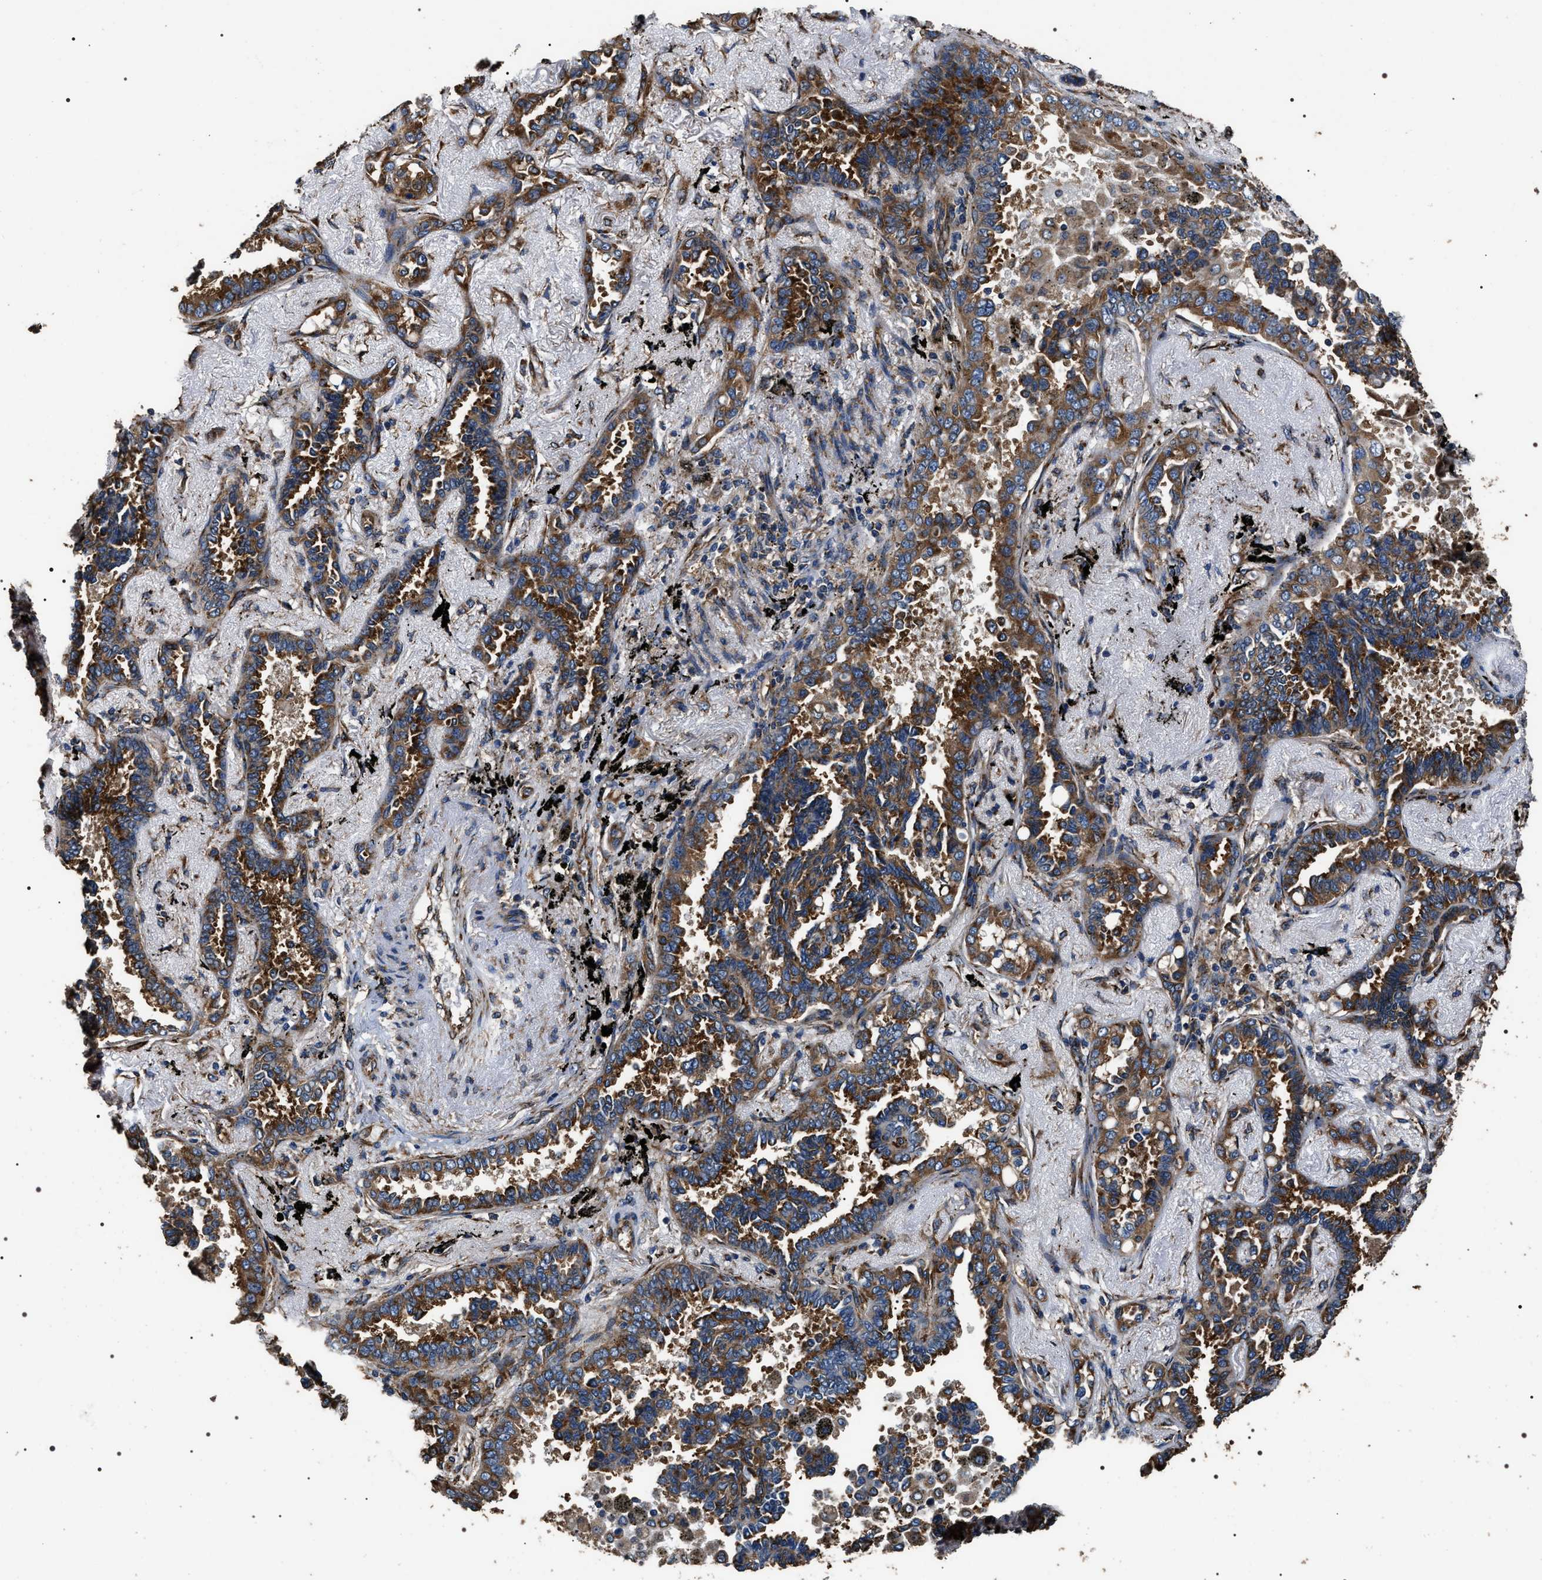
{"staining": {"intensity": "moderate", "quantity": ">75%", "location": "cytoplasmic/membranous"}, "tissue": "lung cancer", "cell_type": "Tumor cells", "image_type": "cancer", "snomed": [{"axis": "morphology", "description": "Adenocarcinoma, NOS"}, {"axis": "topography", "description": "Lung"}], "caption": "Lung adenocarcinoma stained for a protein (brown) displays moderate cytoplasmic/membranous positive positivity in about >75% of tumor cells.", "gene": "KTN1", "patient": {"sex": "male", "age": 59}}